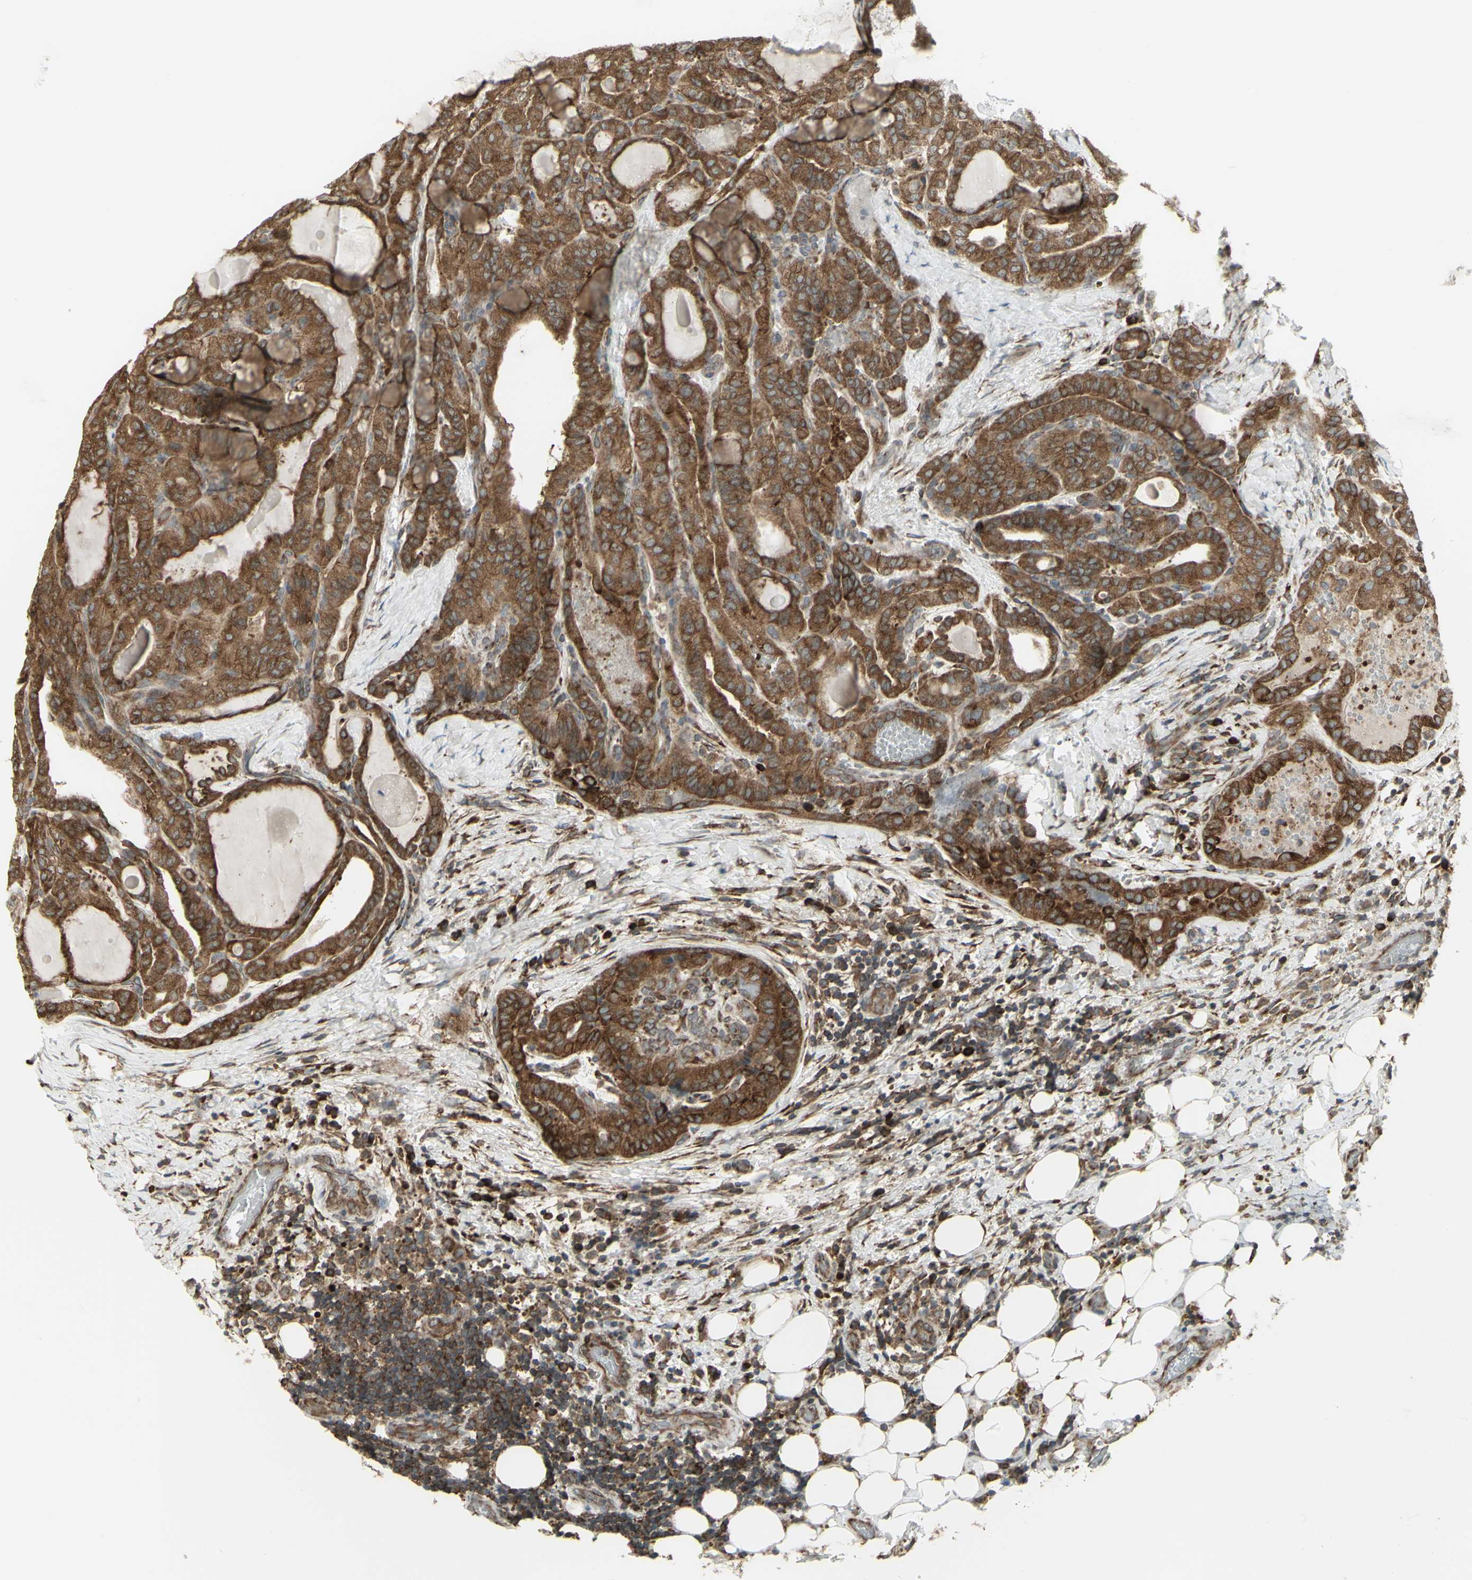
{"staining": {"intensity": "moderate", "quantity": ">75%", "location": "cytoplasmic/membranous"}, "tissue": "thyroid cancer", "cell_type": "Tumor cells", "image_type": "cancer", "snomed": [{"axis": "morphology", "description": "Papillary adenocarcinoma, NOS"}, {"axis": "topography", "description": "Thyroid gland"}], "caption": "This micrograph shows immunohistochemistry (IHC) staining of thyroid papillary adenocarcinoma, with medium moderate cytoplasmic/membranous staining in approximately >75% of tumor cells.", "gene": "FKBP3", "patient": {"sex": "male", "age": 77}}